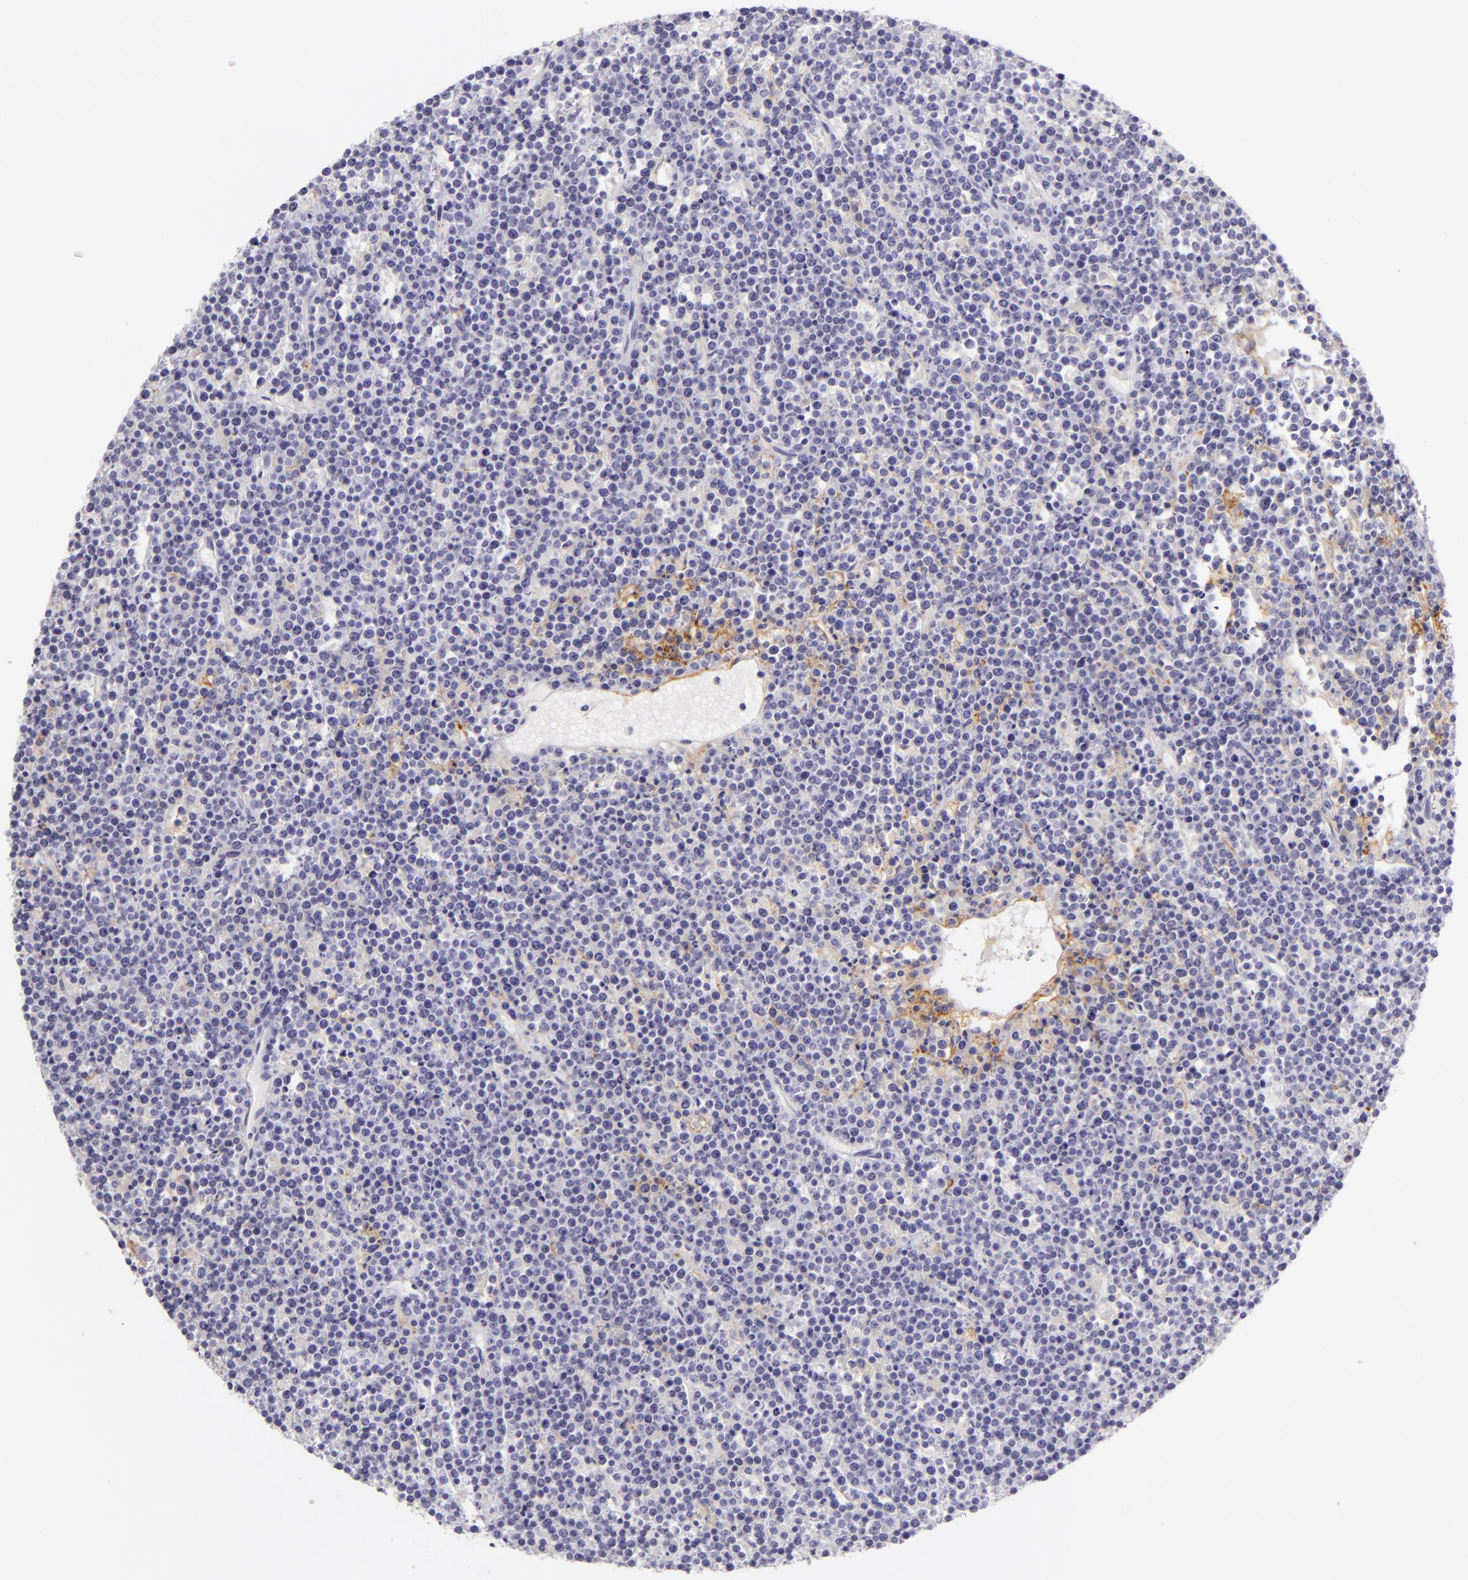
{"staining": {"intensity": "weak", "quantity": "<25%", "location": "cytoplasmic/membranous"}, "tissue": "lymphoma", "cell_type": "Tumor cells", "image_type": "cancer", "snomed": [{"axis": "morphology", "description": "Malignant lymphoma, non-Hodgkin's type, High grade"}, {"axis": "topography", "description": "Ovary"}], "caption": "High power microscopy micrograph of an immunohistochemistry (IHC) image of malignant lymphoma, non-Hodgkin's type (high-grade), revealing no significant staining in tumor cells.", "gene": "ICAM1", "patient": {"sex": "female", "age": 56}}